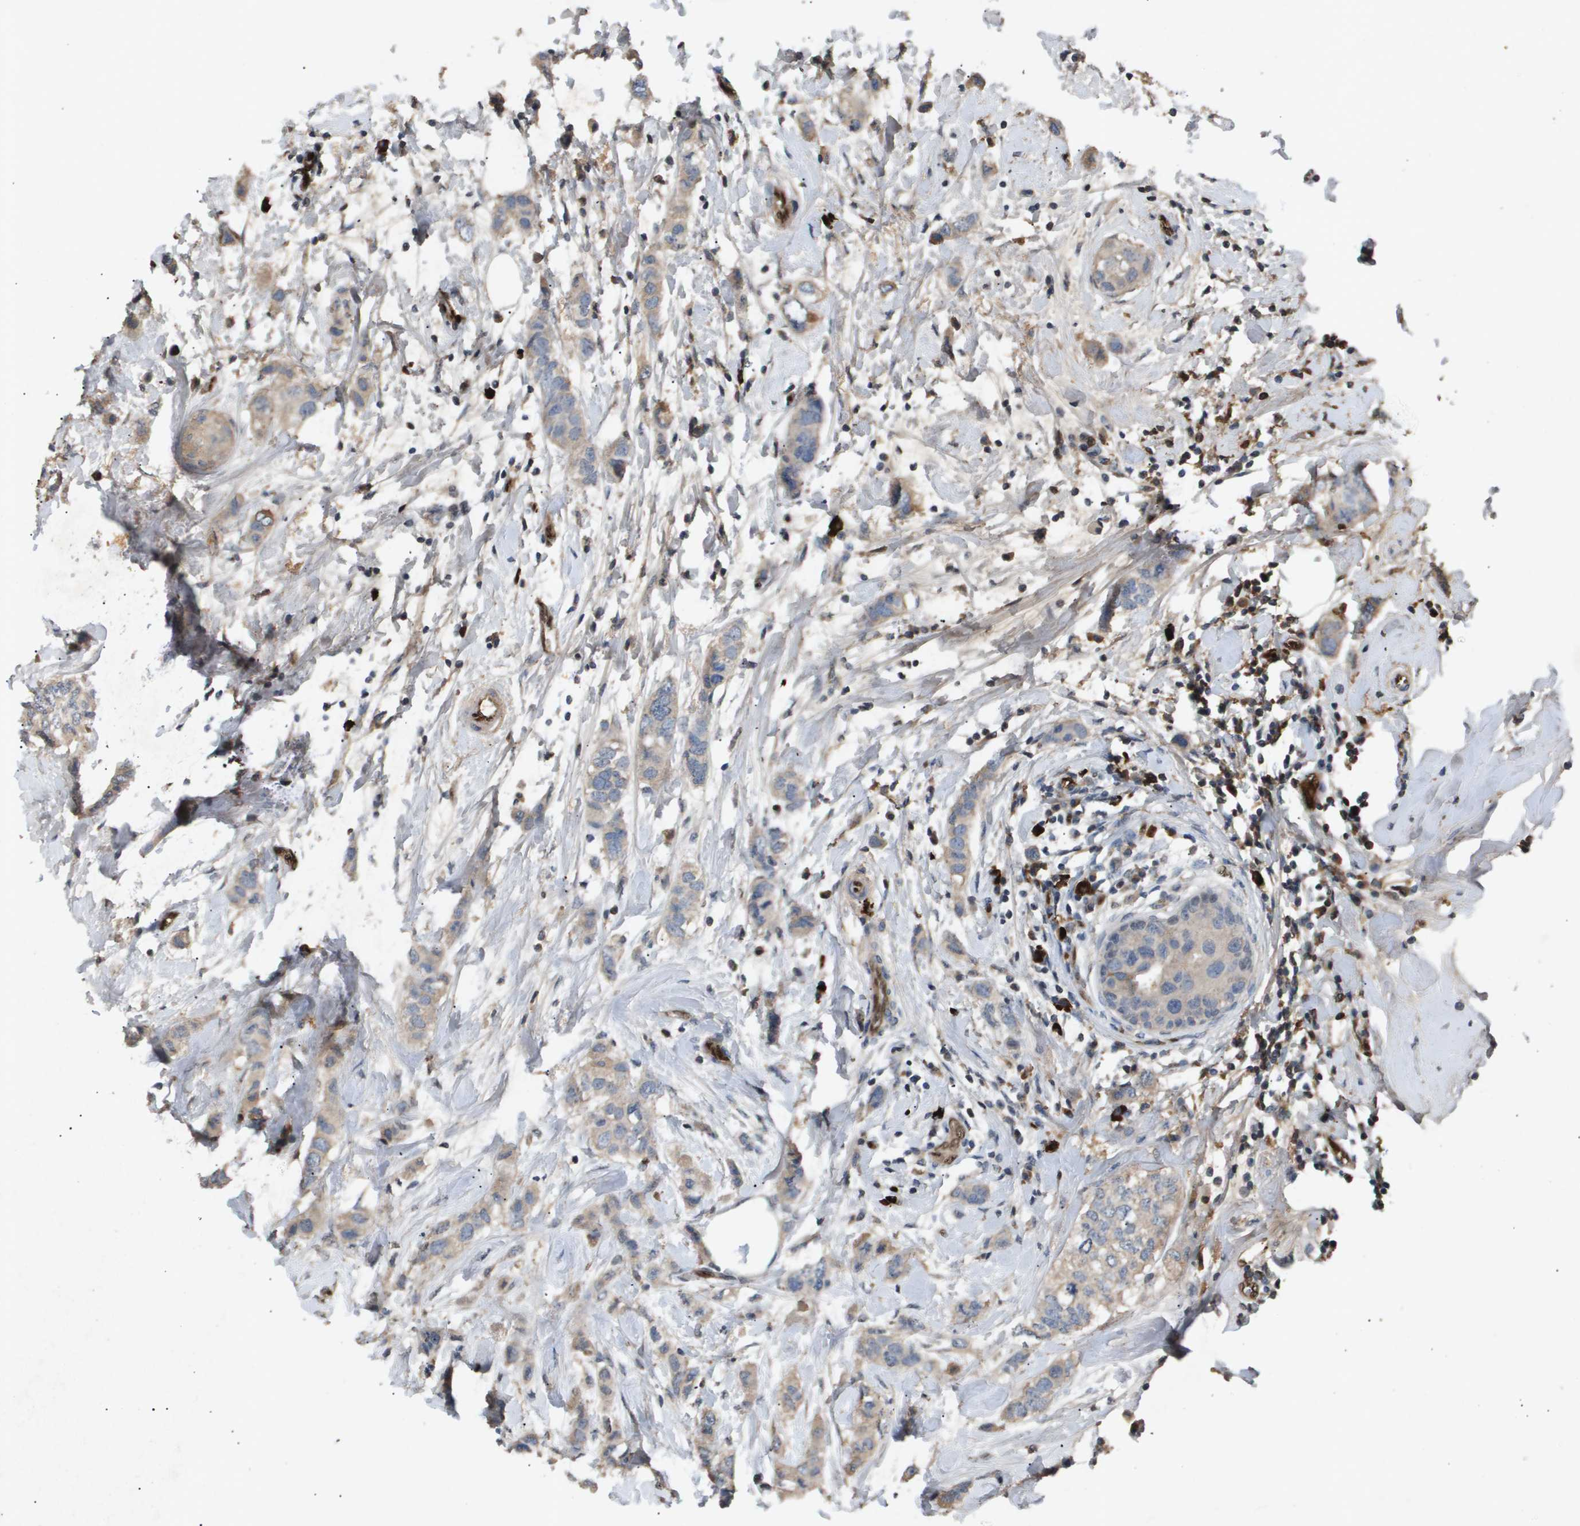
{"staining": {"intensity": "weak", "quantity": "<25%", "location": "cytoplasmic/membranous"}, "tissue": "breast cancer", "cell_type": "Tumor cells", "image_type": "cancer", "snomed": [{"axis": "morphology", "description": "Duct carcinoma"}, {"axis": "topography", "description": "Breast"}], "caption": "IHC photomicrograph of neoplastic tissue: breast infiltrating ductal carcinoma stained with DAB demonstrates no significant protein positivity in tumor cells.", "gene": "ERG", "patient": {"sex": "female", "age": 50}}